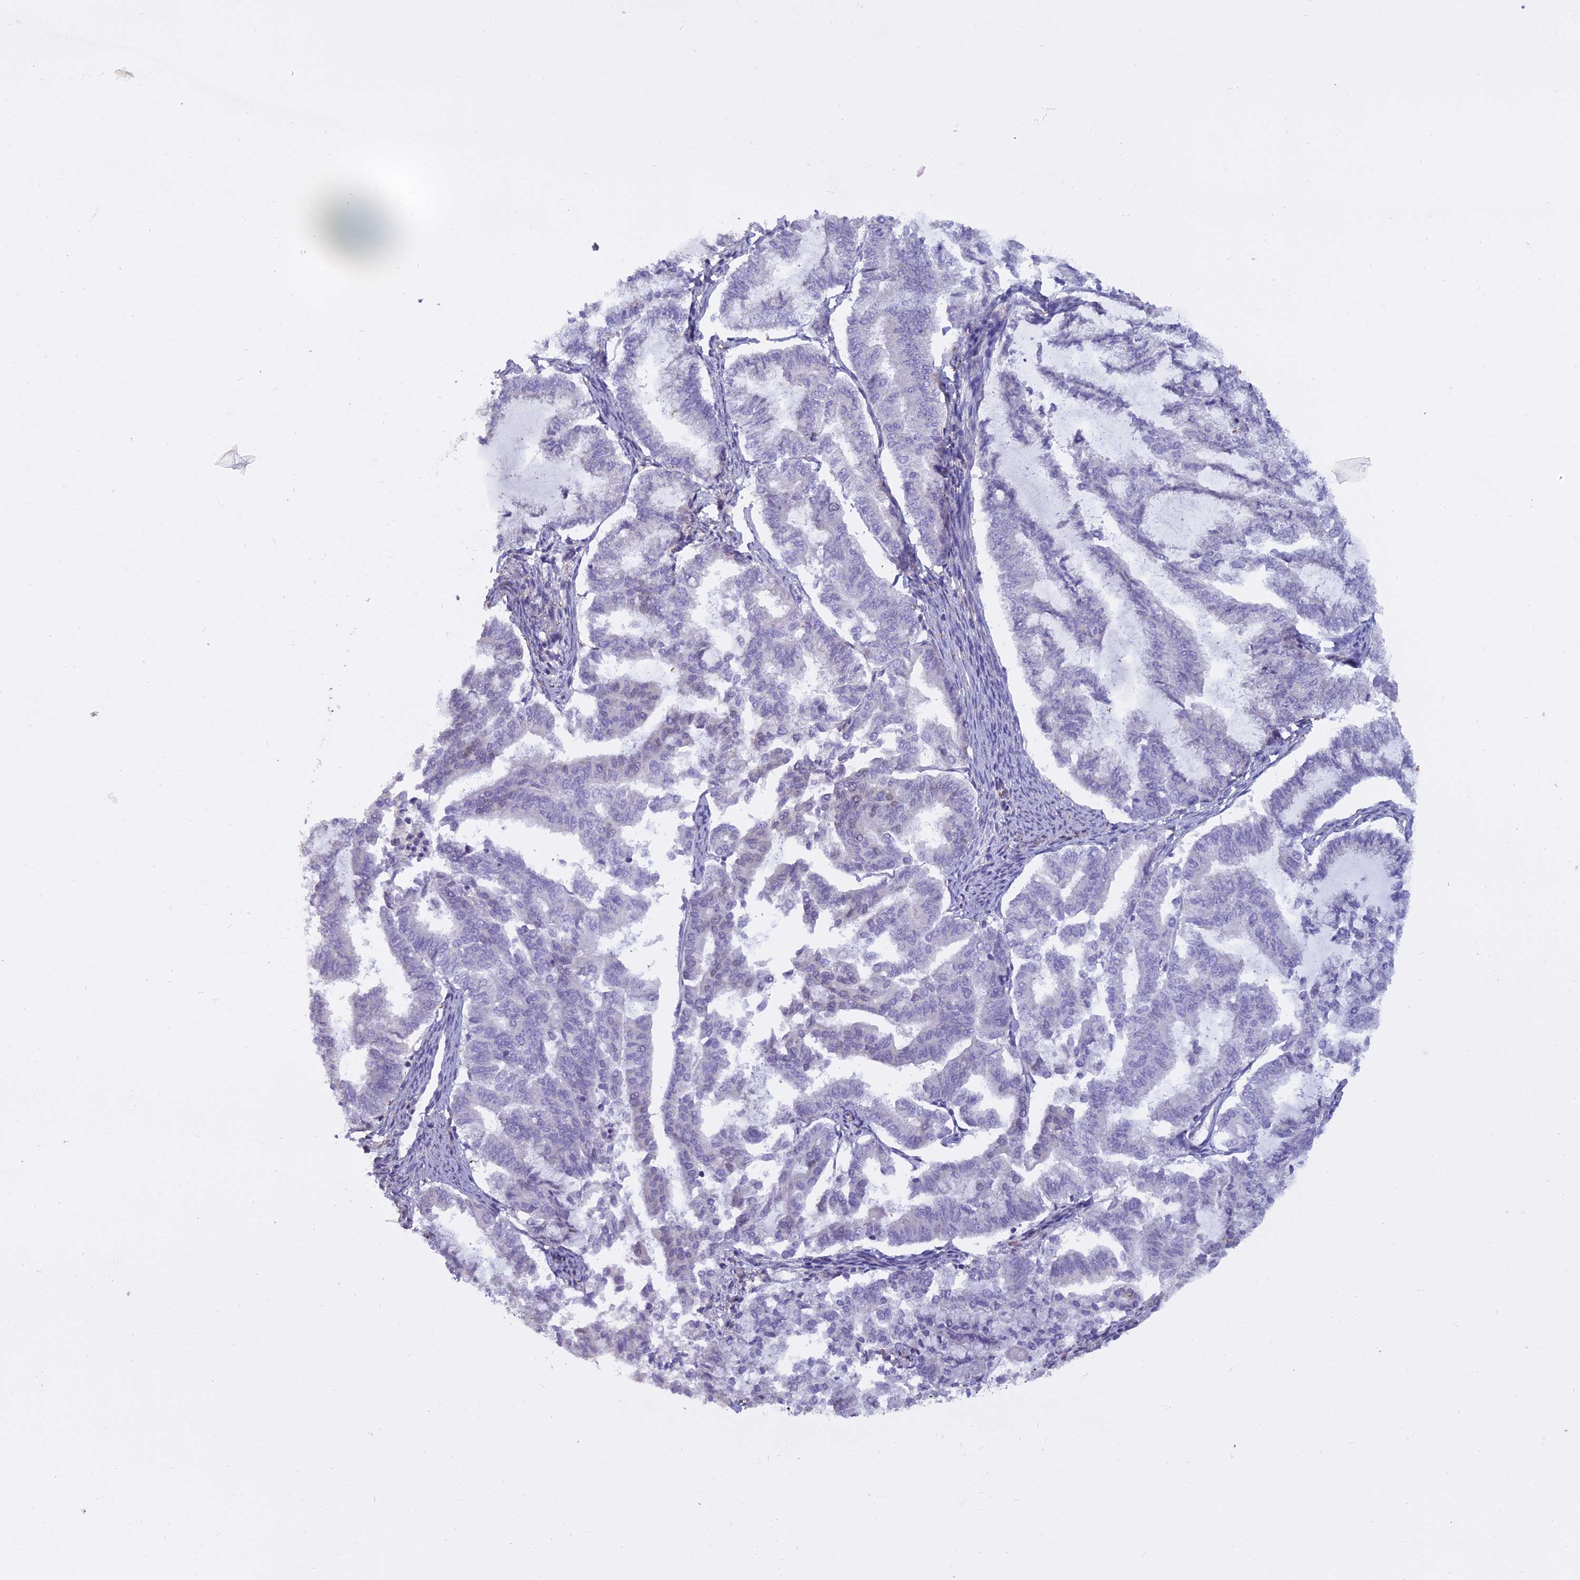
{"staining": {"intensity": "negative", "quantity": "none", "location": "none"}, "tissue": "endometrial cancer", "cell_type": "Tumor cells", "image_type": "cancer", "snomed": [{"axis": "morphology", "description": "Adenocarcinoma, NOS"}, {"axis": "topography", "description": "Endometrium"}], "caption": "The micrograph displays no significant positivity in tumor cells of adenocarcinoma (endometrial). (Stains: DAB (3,3'-diaminobenzidine) immunohistochemistry (IHC) with hematoxylin counter stain, Microscopy: brightfield microscopy at high magnification).", "gene": "BLNK", "patient": {"sex": "female", "age": 79}}